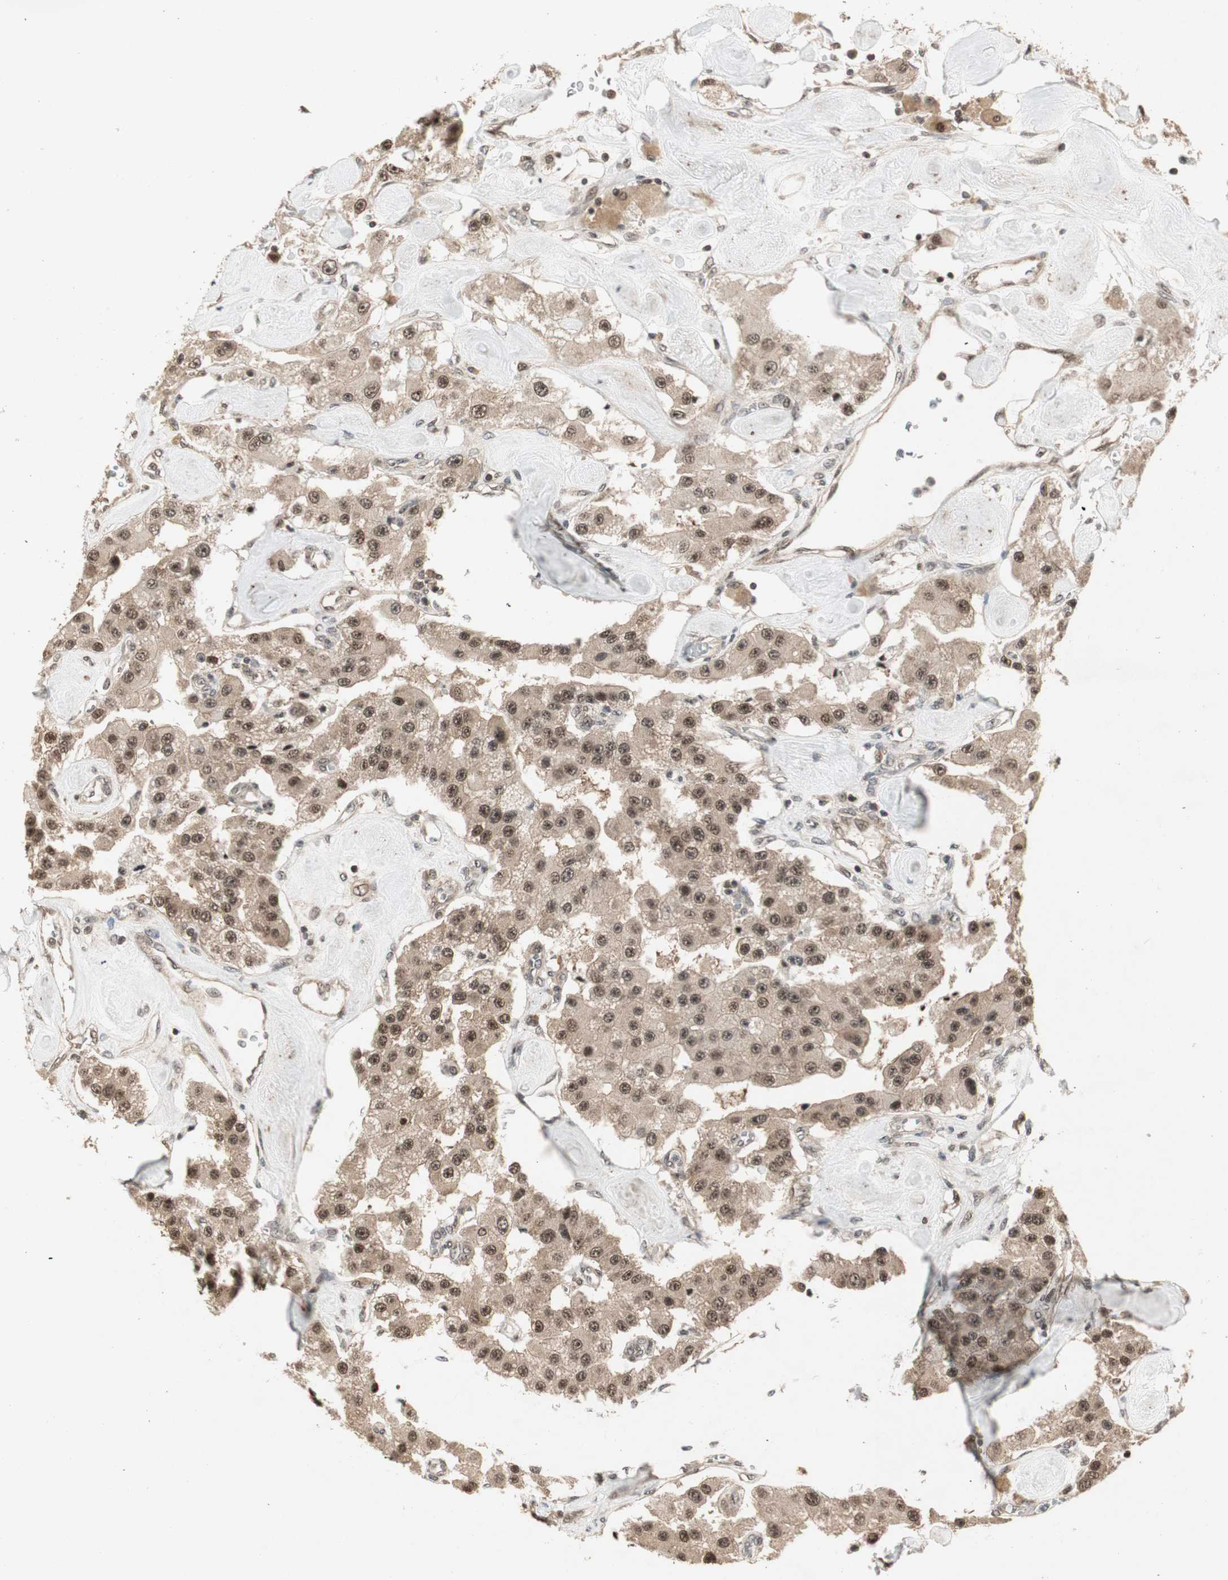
{"staining": {"intensity": "moderate", "quantity": ">75%", "location": "cytoplasmic/membranous,nuclear"}, "tissue": "carcinoid", "cell_type": "Tumor cells", "image_type": "cancer", "snomed": [{"axis": "morphology", "description": "Carcinoid, malignant, NOS"}, {"axis": "topography", "description": "Pancreas"}], "caption": "High-power microscopy captured an IHC micrograph of carcinoid, revealing moderate cytoplasmic/membranous and nuclear positivity in about >75% of tumor cells.", "gene": "CSNK2B", "patient": {"sex": "male", "age": 41}}